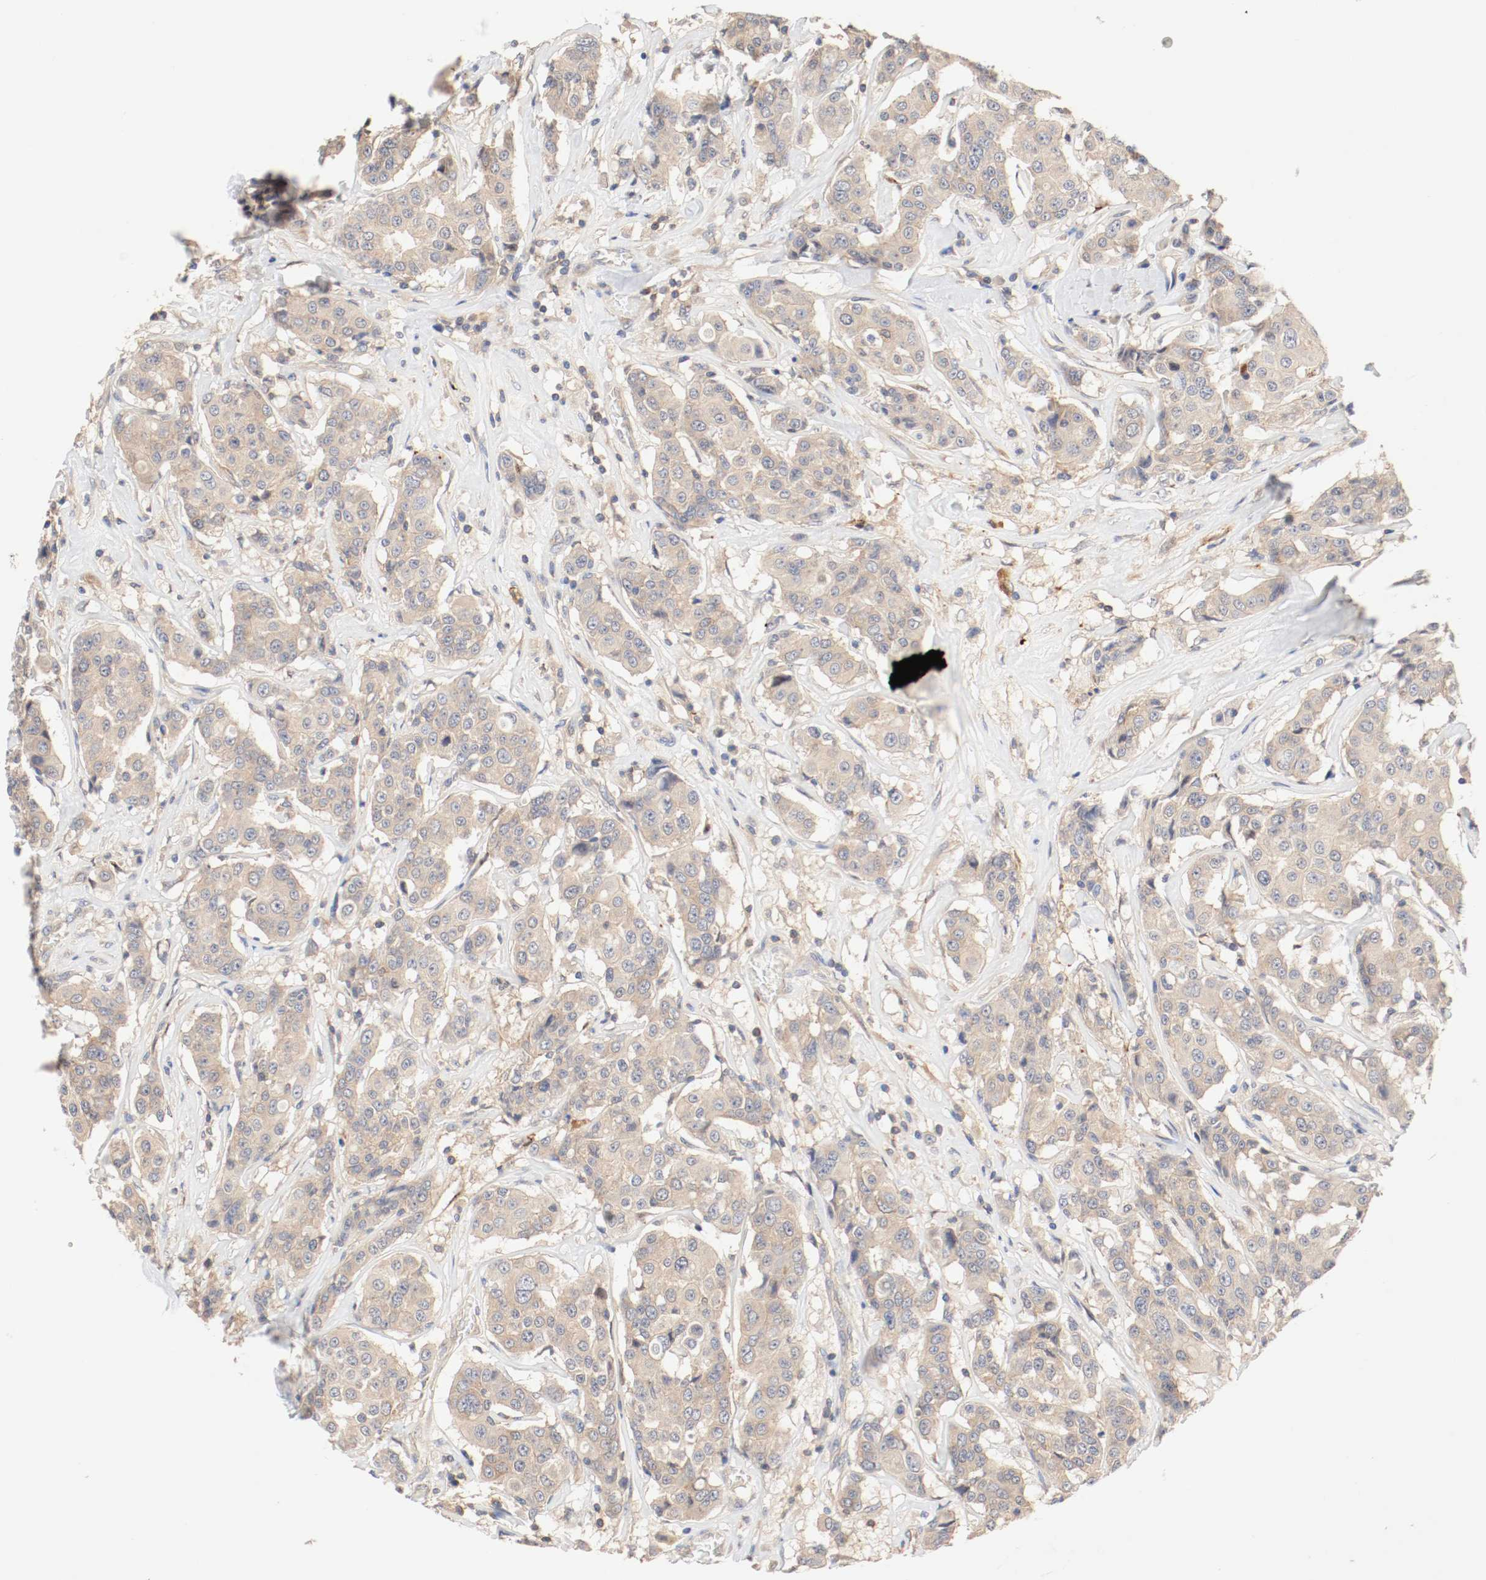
{"staining": {"intensity": "moderate", "quantity": ">75%", "location": "cytoplasmic/membranous"}, "tissue": "breast cancer", "cell_type": "Tumor cells", "image_type": "cancer", "snomed": [{"axis": "morphology", "description": "Duct carcinoma"}, {"axis": "topography", "description": "Breast"}], "caption": "DAB (3,3'-diaminobenzidine) immunohistochemical staining of breast intraductal carcinoma displays moderate cytoplasmic/membranous protein positivity in about >75% of tumor cells. (DAB (3,3'-diaminobenzidine) = brown stain, brightfield microscopy at high magnification).", "gene": "GIT1", "patient": {"sex": "female", "age": 27}}